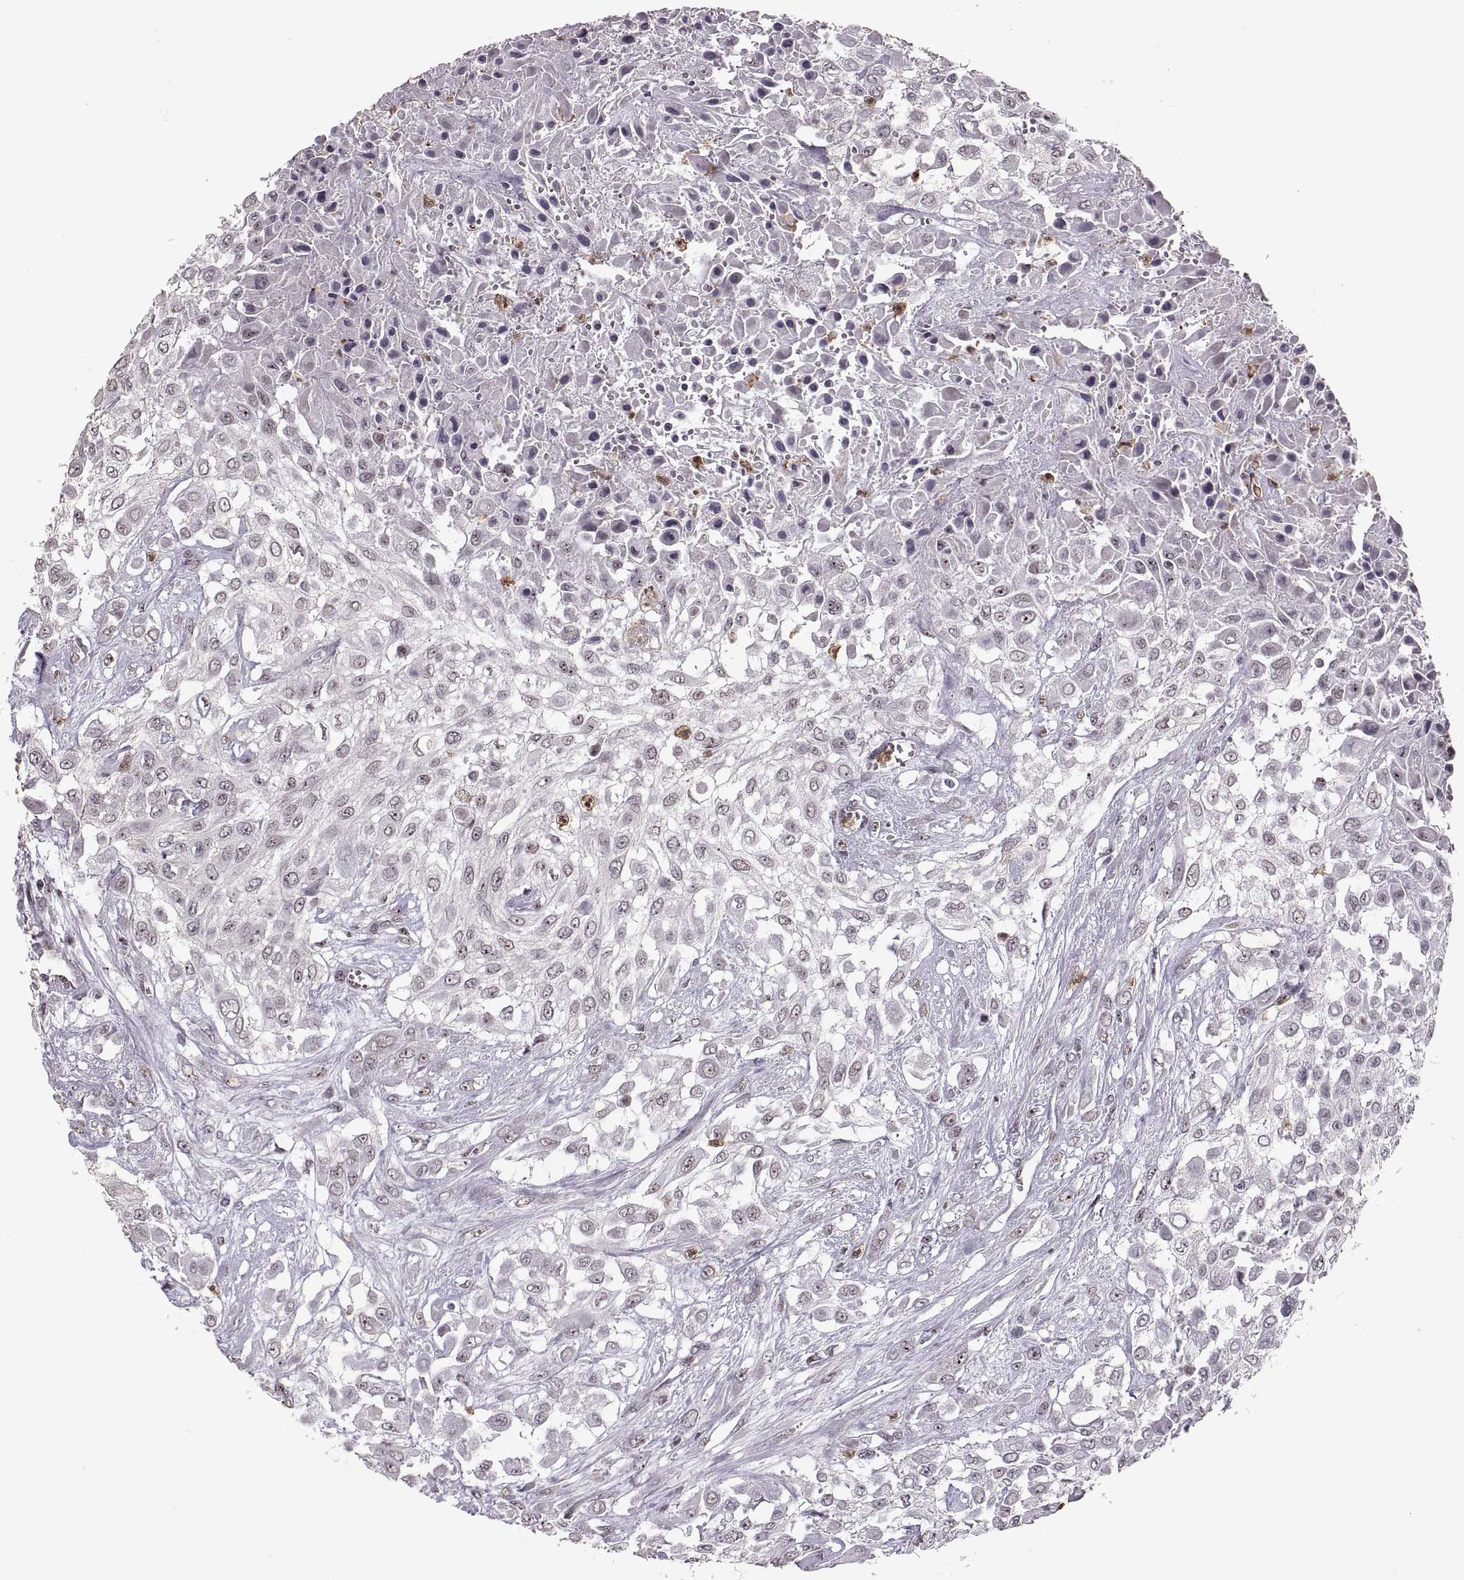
{"staining": {"intensity": "negative", "quantity": "none", "location": "none"}, "tissue": "urothelial cancer", "cell_type": "Tumor cells", "image_type": "cancer", "snomed": [{"axis": "morphology", "description": "Urothelial carcinoma, High grade"}, {"axis": "topography", "description": "Urinary bladder"}], "caption": "An image of human urothelial cancer is negative for staining in tumor cells. (Brightfield microscopy of DAB (3,3'-diaminobenzidine) immunohistochemistry (IHC) at high magnification).", "gene": "PALS1", "patient": {"sex": "male", "age": 57}}